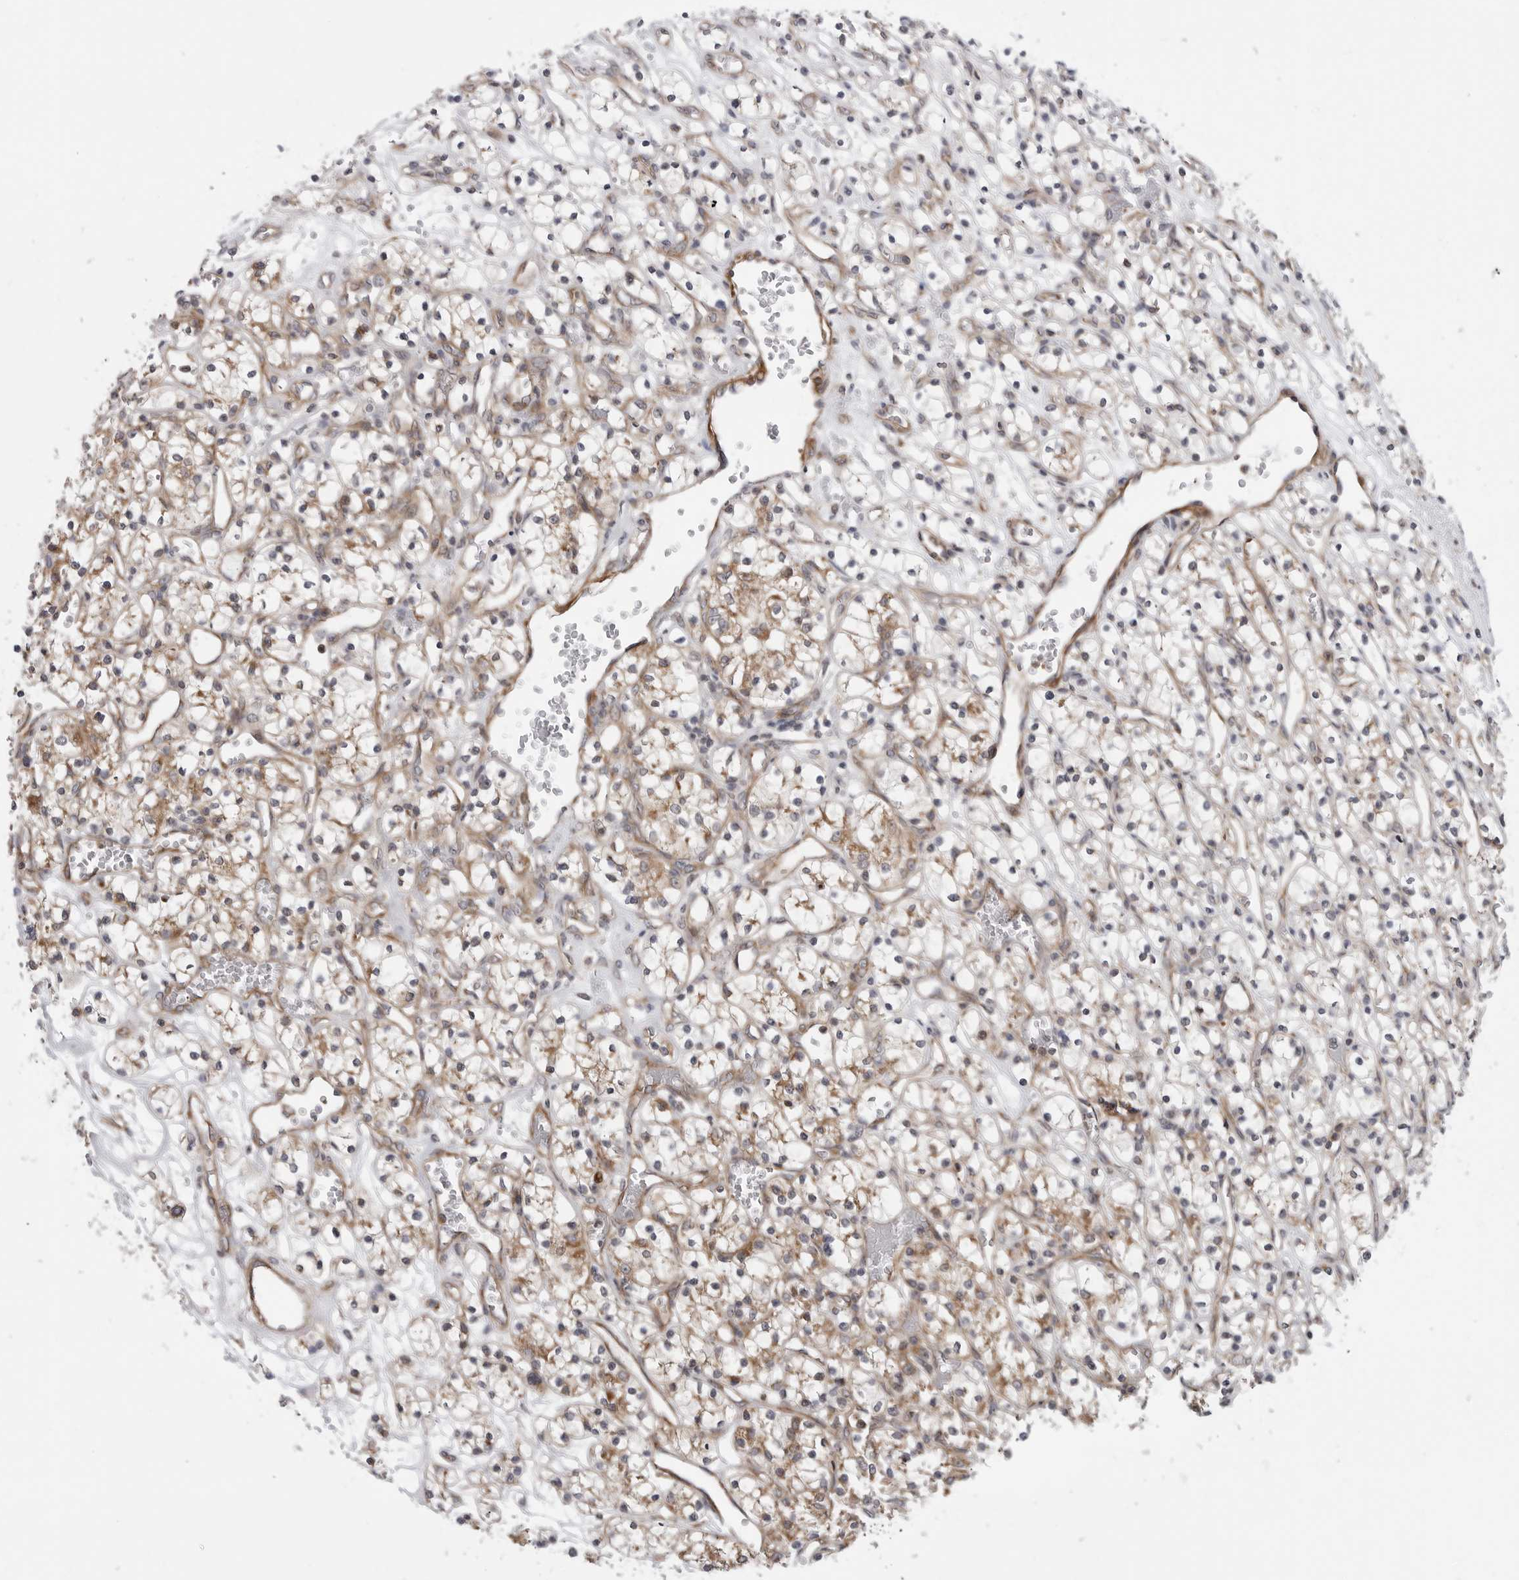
{"staining": {"intensity": "moderate", "quantity": ">75%", "location": "cytoplasmic/membranous"}, "tissue": "renal cancer", "cell_type": "Tumor cells", "image_type": "cancer", "snomed": [{"axis": "morphology", "description": "Adenocarcinoma, NOS"}, {"axis": "topography", "description": "Kidney"}], "caption": "IHC of human renal adenocarcinoma displays medium levels of moderate cytoplasmic/membranous expression in approximately >75% of tumor cells.", "gene": "SCP2", "patient": {"sex": "female", "age": 59}}